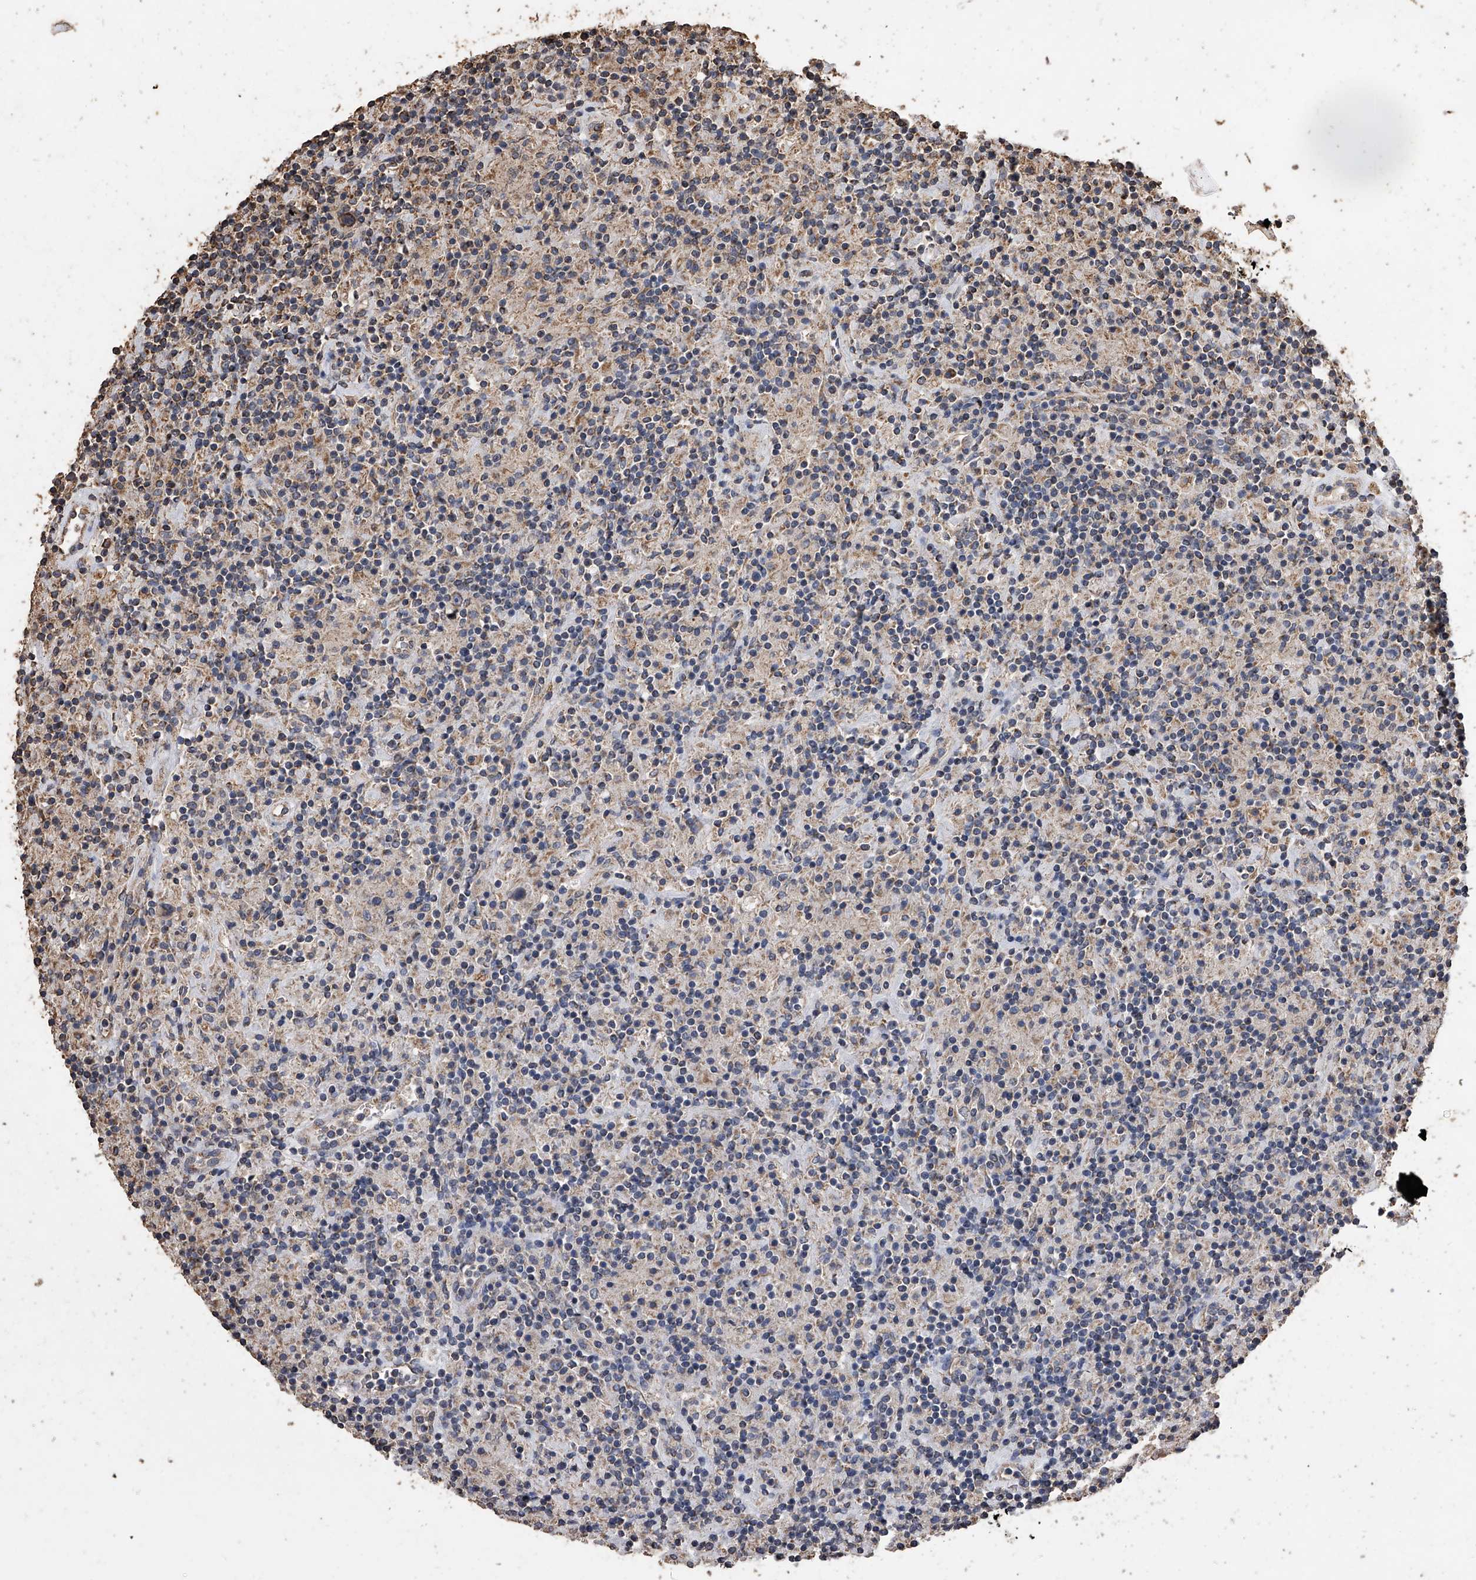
{"staining": {"intensity": "moderate", "quantity": ">75%", "location": "cytoplasmic/membranous"}, "tissue": "lymphoma", "cell_type": "Tumor cells", "image_type": "cancer", "snomed": [{"axis": "morphology", "description": "Hodgkin's disease, NOS"}, {"axis": "topography", "description": "Lymph node"}], "caption": "Tumor cells demonstrate medium levels of moderate cytoplasmic/membranous staining in approximately >75% of cells in human lymphoma.", "gene": "MRPL28", "patient": {"sex": "male", "age": 70}}